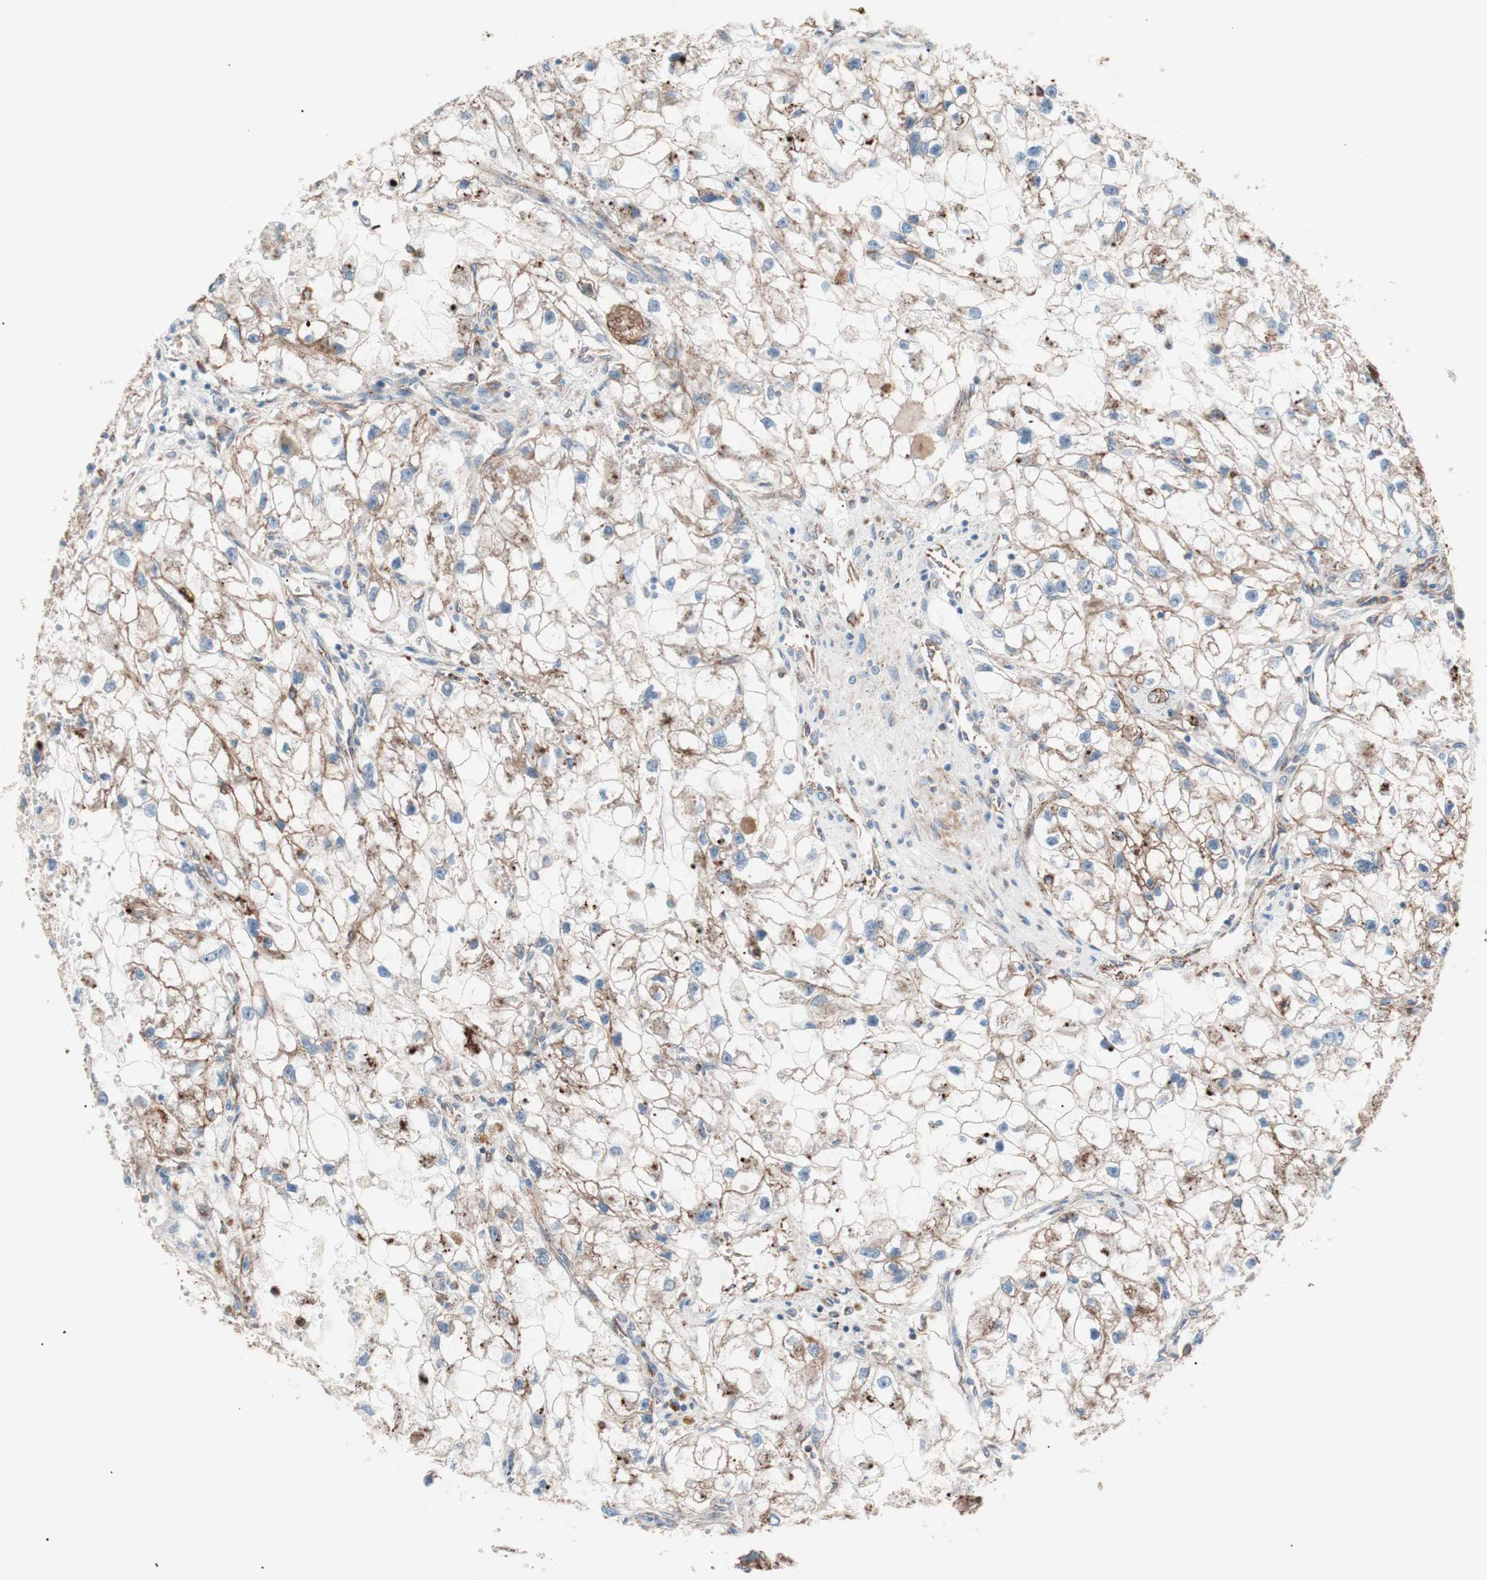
{"staining": {"intensity": "weak", "quantity": ">75%", "location": "cytoplasmic/membranous"}, "tissue": "renal cancer", "cell_type": "Tumor cells", "image_type": "cancer", "snomed": [{"axis": "morphology", "description": "Adenocarcinoma, NOS"}, {"axis": "topography", "description": "Kidney"}], "caption": "This histopathology image demonstrates IHC staining of adenocarcinoma (renal), with low weak cytoplasmic/membranous staining in approximately >75% of tumor cells.", "gene": "FLOT2", "patient": {"sex": "female", "age": 70}}